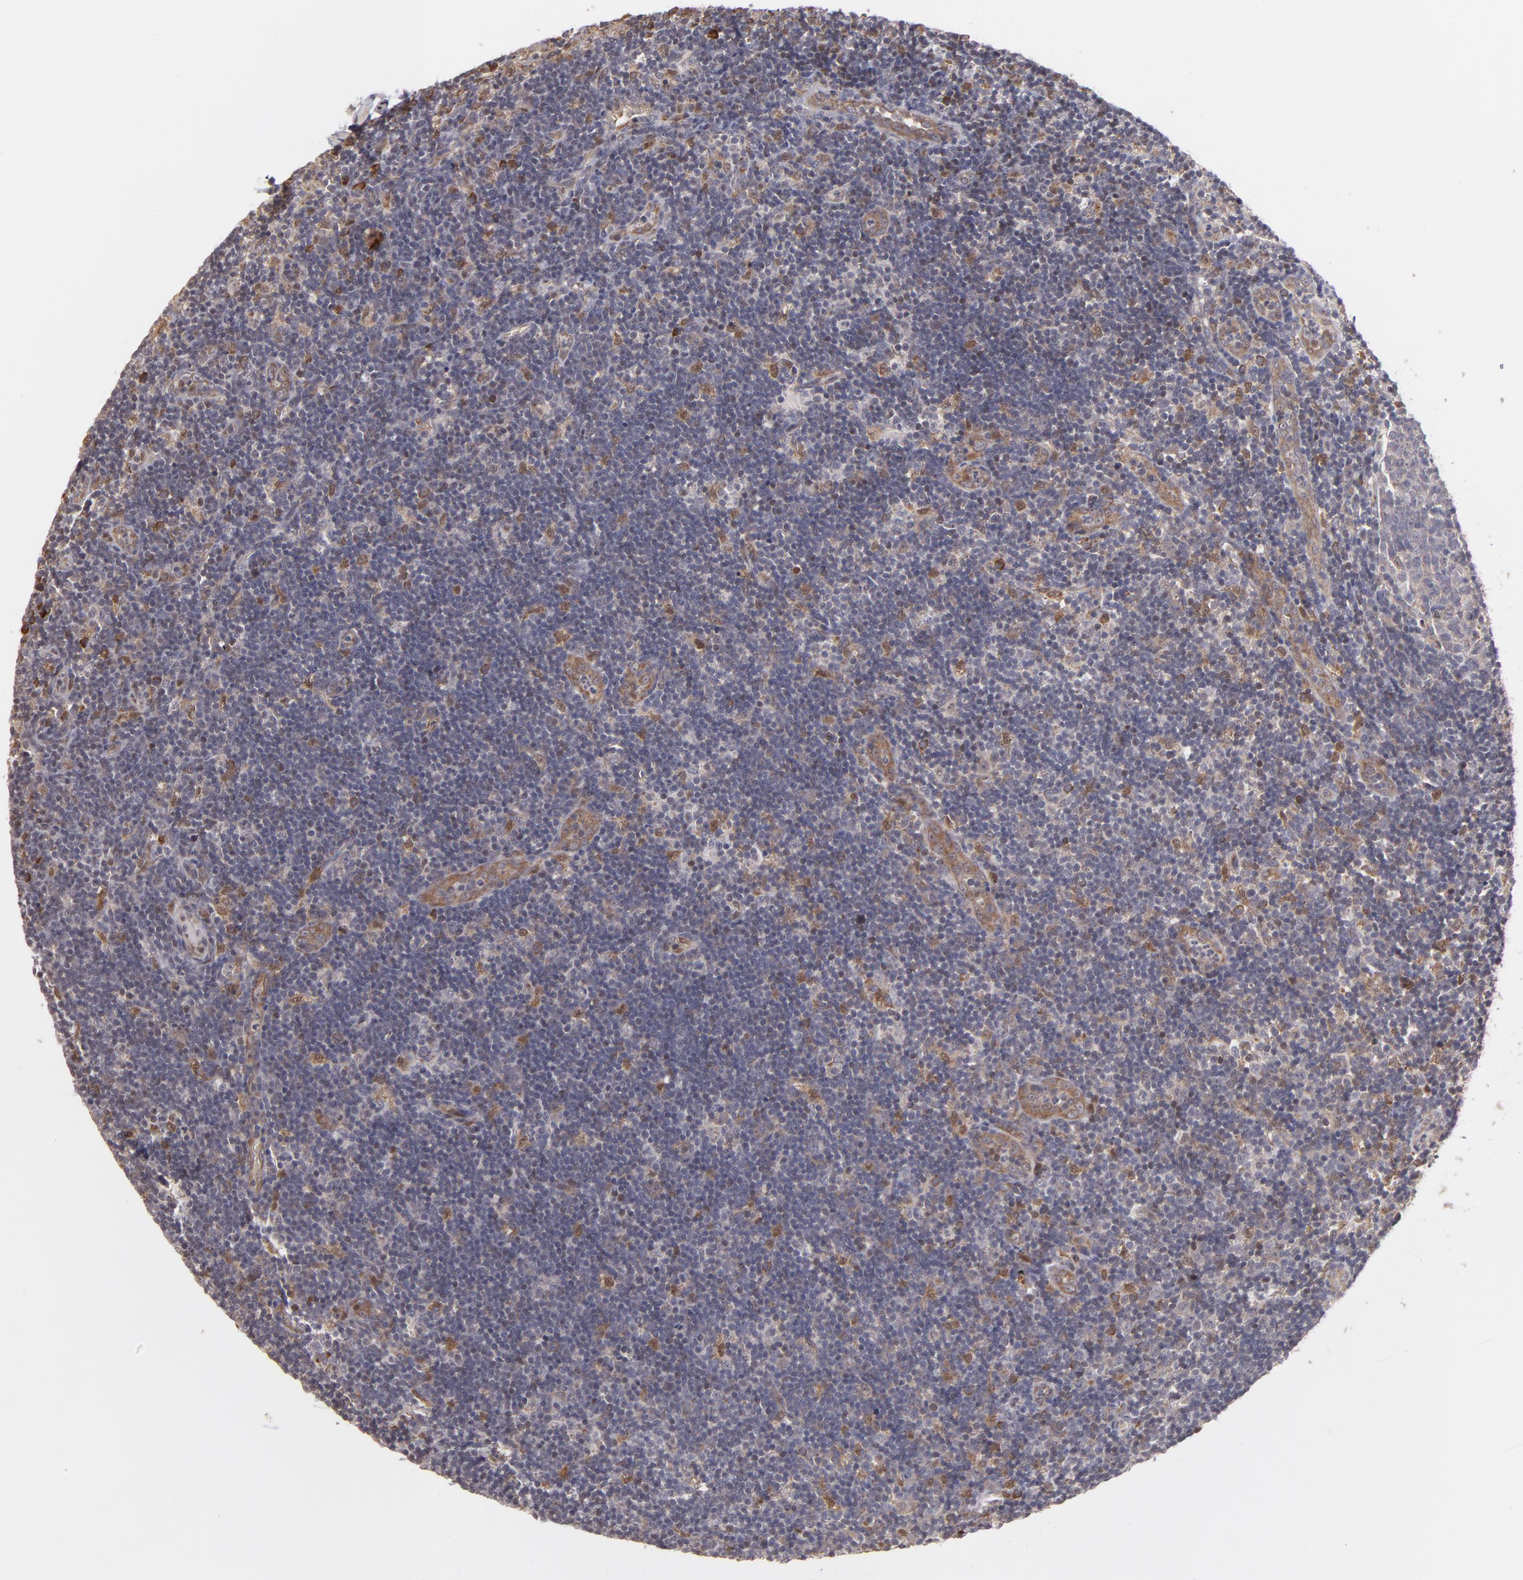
{"staining": {"intensity": "moderate", "quantity": "<25%", "location": "cytoplasmic/membranous"}, "tissue": "lymph node", "cell_type": "Non-germinal center cells", "image_type": "normal", "snomed": [{"axis": "morphology", "description": "Normal tissue, NOS"}, {"axis": "morphology", "description": "Inflammation, NOS"}, {"axis": "topography", "description": "Lymph node"}, {"axis": "topography", "description": "Salivary gland"}], "caption": "There is low levels of moderate cytoplasmic/membranous staining in non-germinal center cells of benign lymph node, as demonstrated by immunohistochemical staining (brown color).", "gene": "CASP1", "patient": {"sex": "male", "age": 3}}